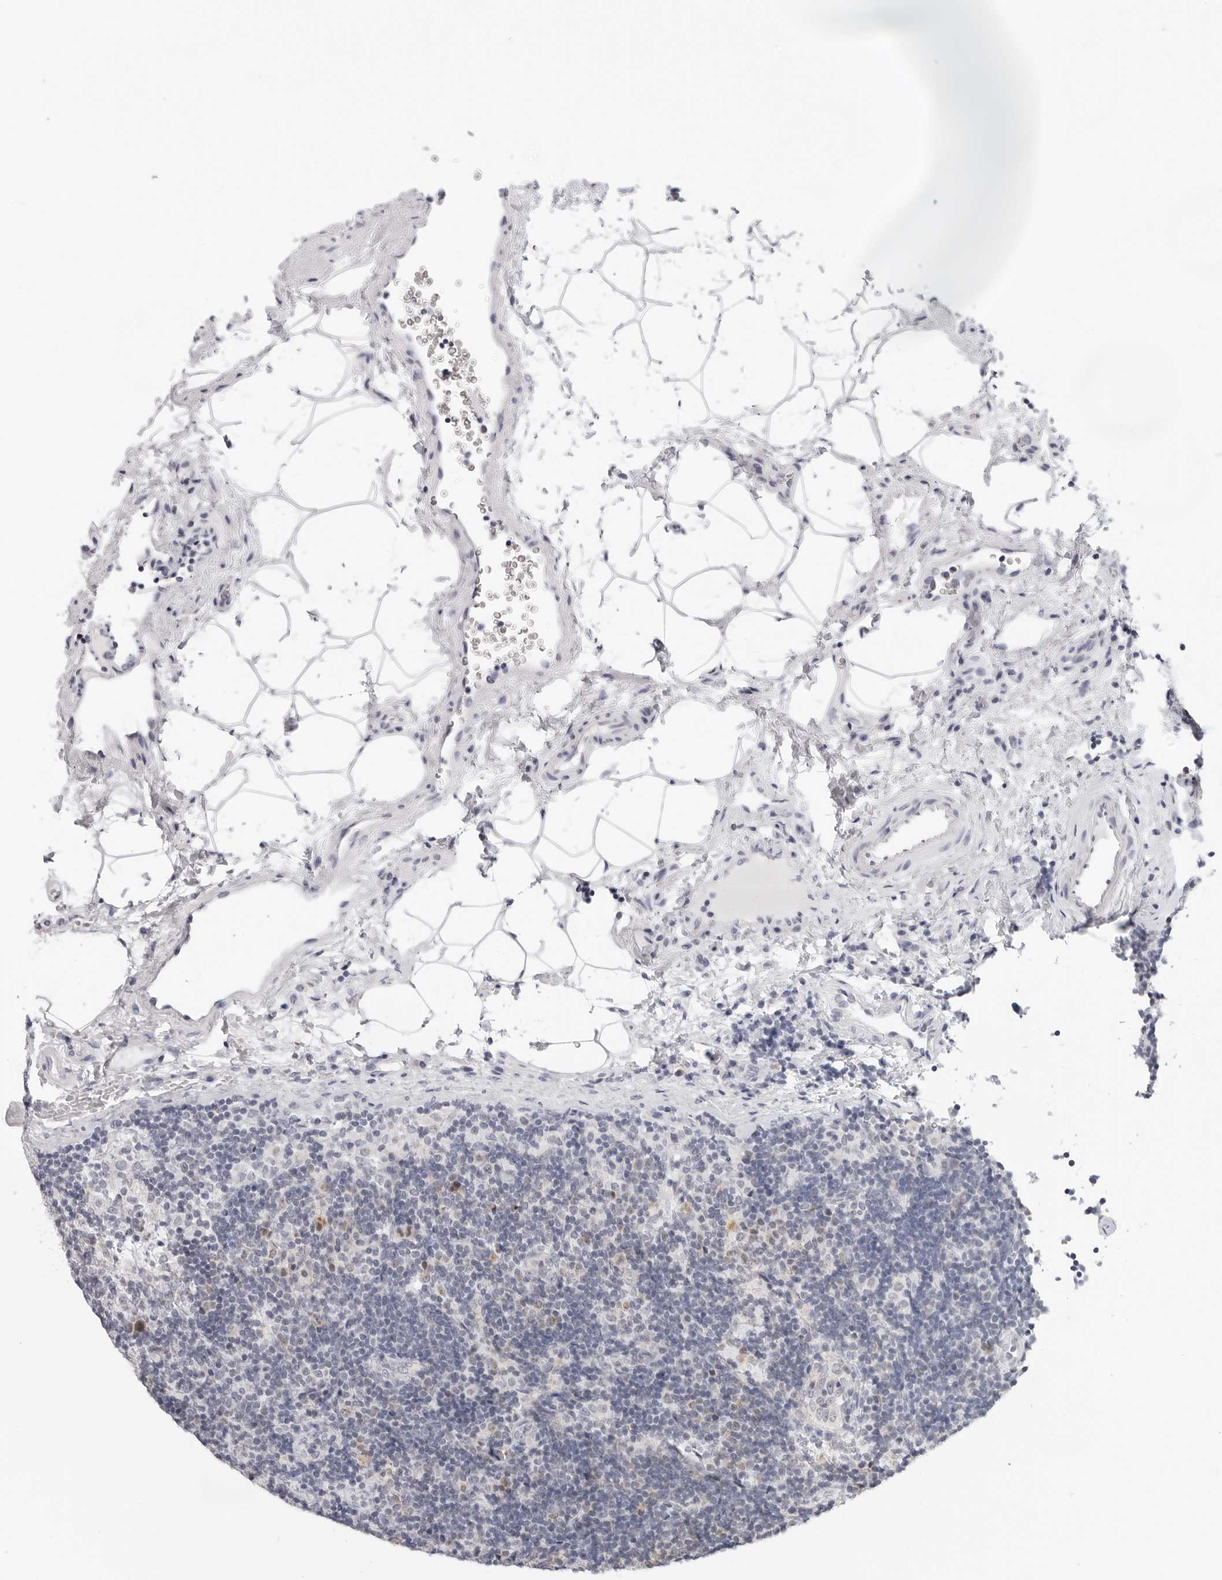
{"staining": {"intensity": "moderate", "quantity": ">75%", "location": "cytoplasmic/membranous"}, "tissue": "lymph node", "cell_type": "Germinal center cells", "image_type": "normal", "snomed": [{"axis": "morphology", "description": "Normal tissue, NOS"}, {"axis": "topography", "description": "Lymph node"}], "caption": "A brown stain labels moderate cytoplasmic/membranous positivity of a protein in germinal center cells of normal lymph node.", "gene": "CIART", "patient": {"sex": "female", "age": 22}}